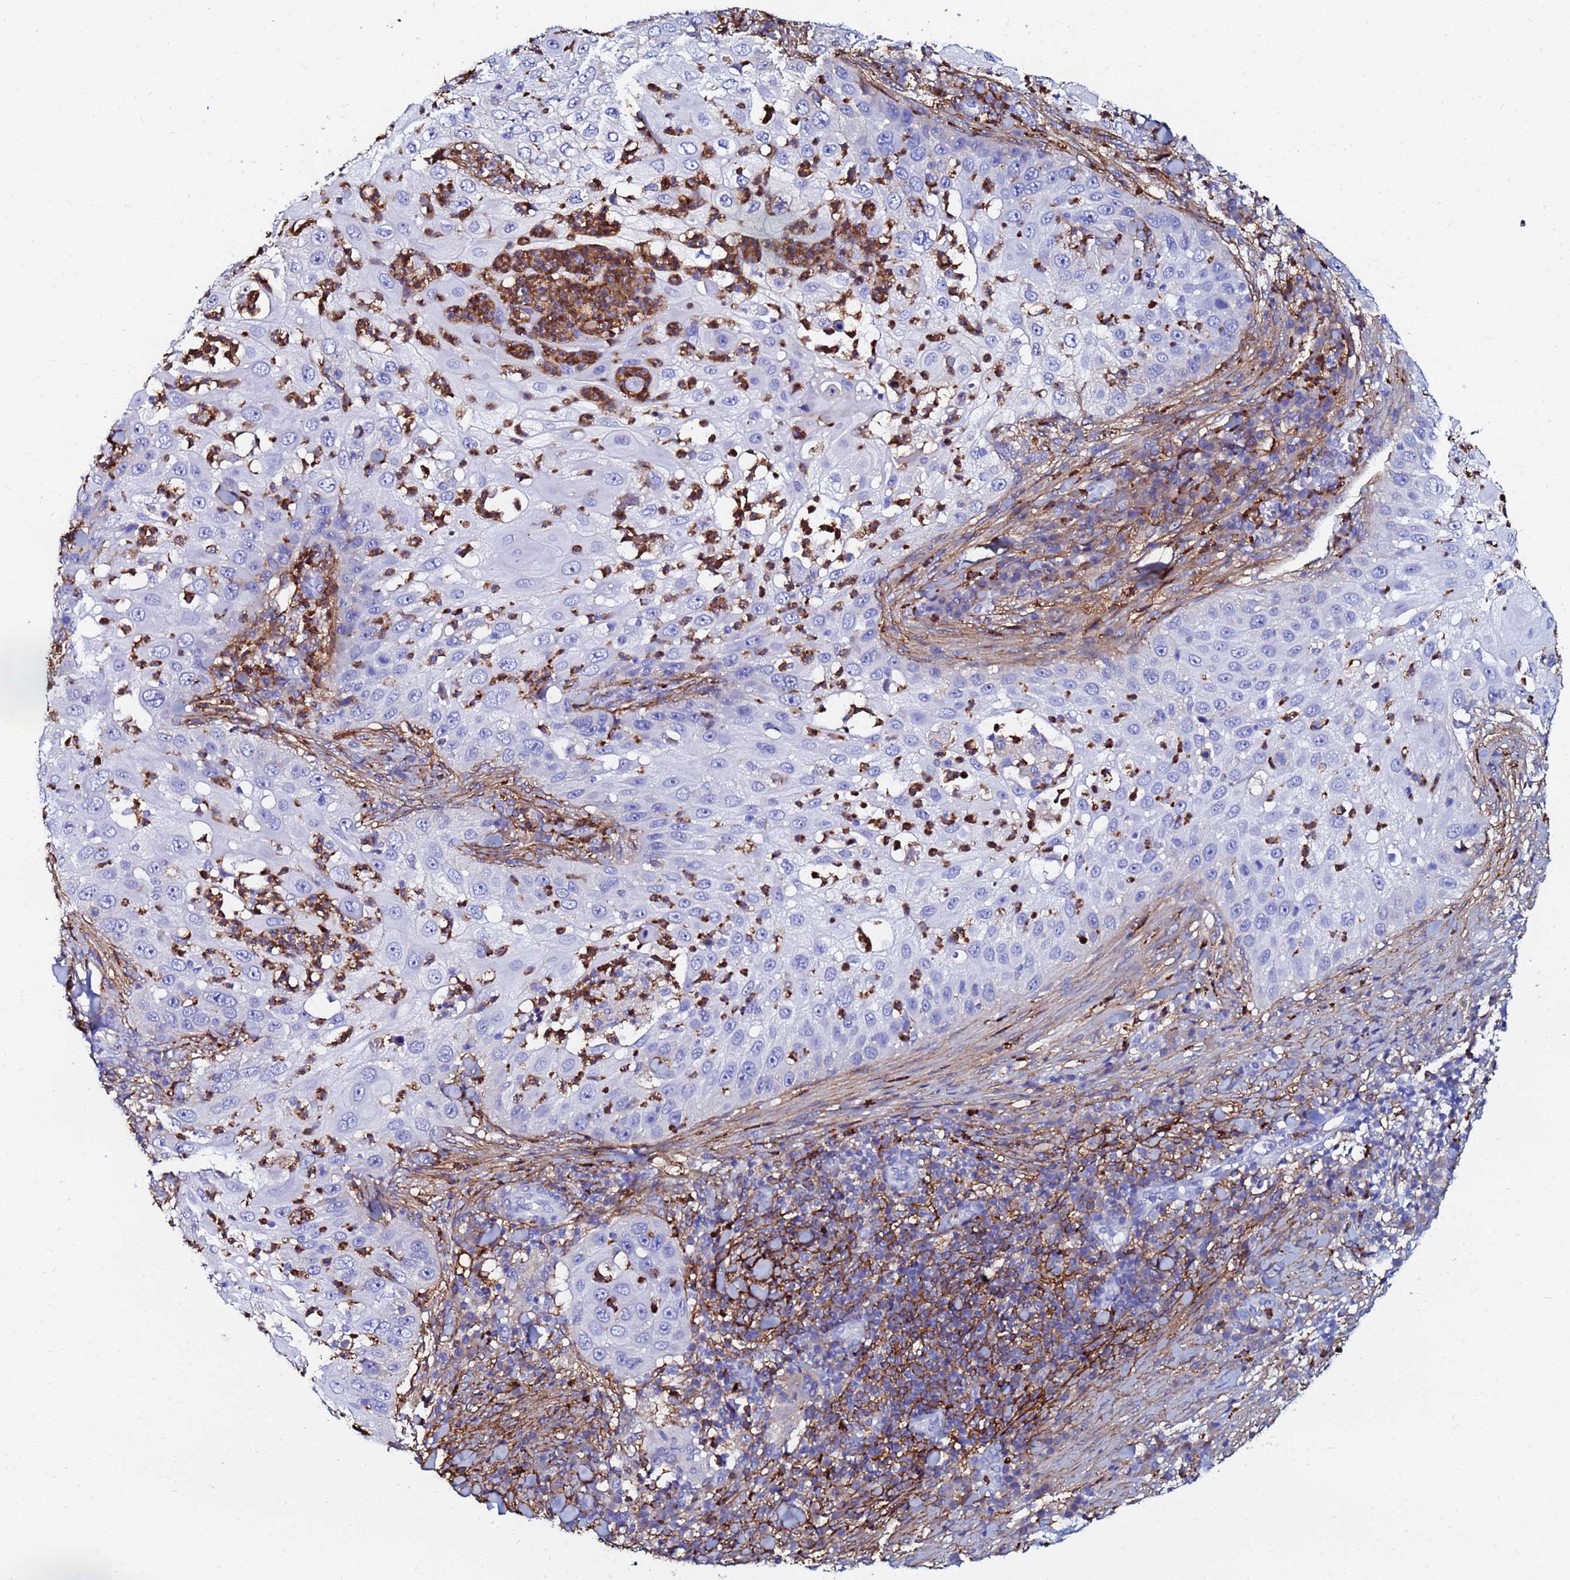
{"staining": {"intensity": "negative", "quantity": "none", "location": "none"}, "tissue": "skin cancer", "cell_type": "Tumor cells", "image_type": "cancer", "snomed": [{"axis": "morphology", "description": "Squamous cell carcinoma, NOS"}, {"axis": "topography", "description": "Skin"}], "caption": "Photomicrograph shows no significant protein positivity in tumor cells of skin cancer.", "gene": "BASP1", "patient": {"sex": "female", "age": 44}}